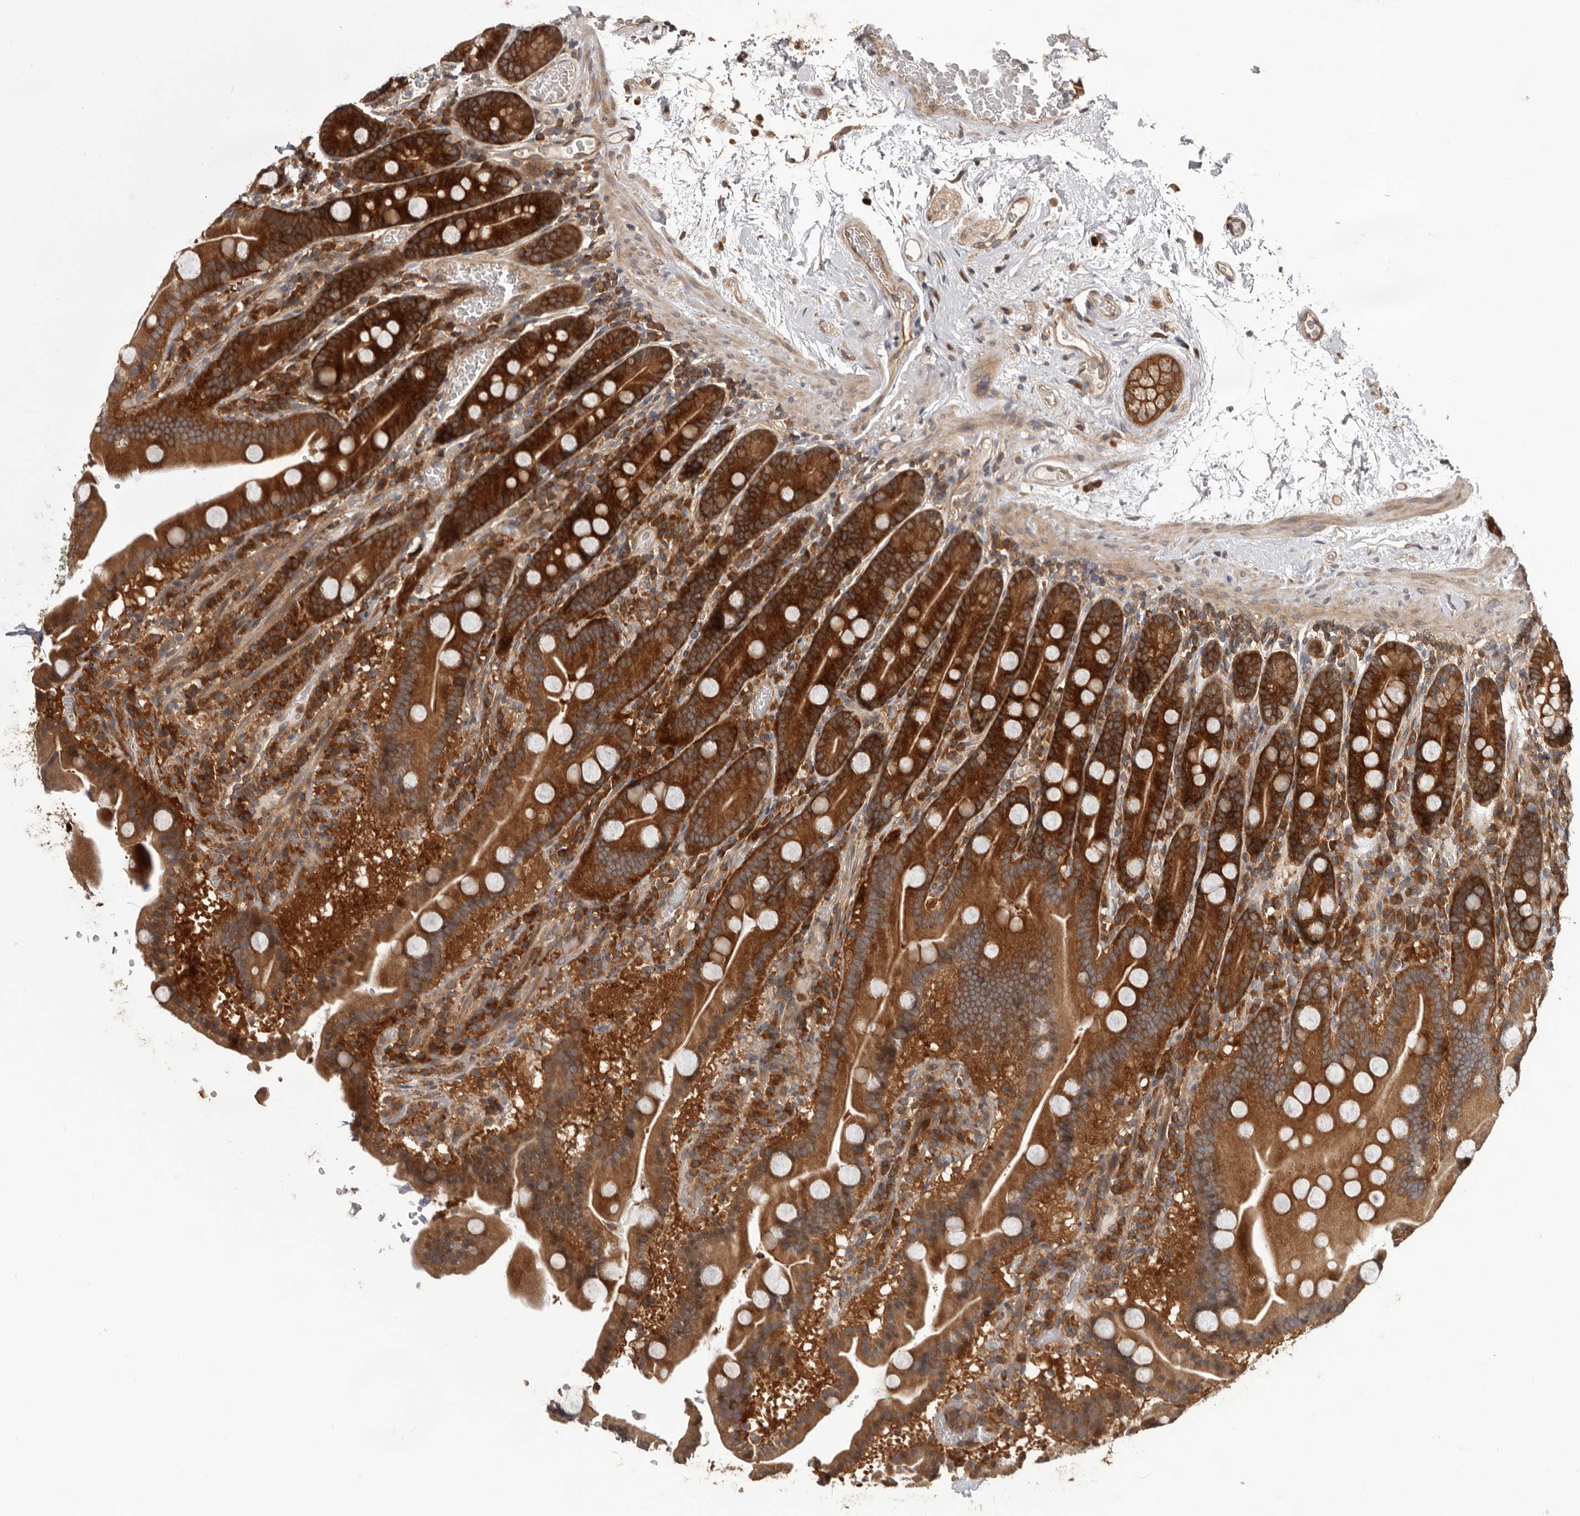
{"staining": {"intensity": "strong", "quantity": ">75%", "location": "cytoplasmic/membranous"}, "tissue": "duodenum", "cell_type": "Glandular cells", "image_type": "normal", "snomed": [{"axis": "morphology", "description": "Normal tissue, NOS"}, {"axis": "topography", "description": "Duodenum"}], "caption": "Immunohistochemistry (IHC) histopathology image of normal duodenum: duodenum stained using immunohistochemistry exhibits high levels of strong protein expression localized specifically in the cytoplasmic/membranous of glandular cells, appearing as a cytoplasmic/membranous brown color.", "gene": "HBS1L", "patient": {"sex": "male", "age": 55}}